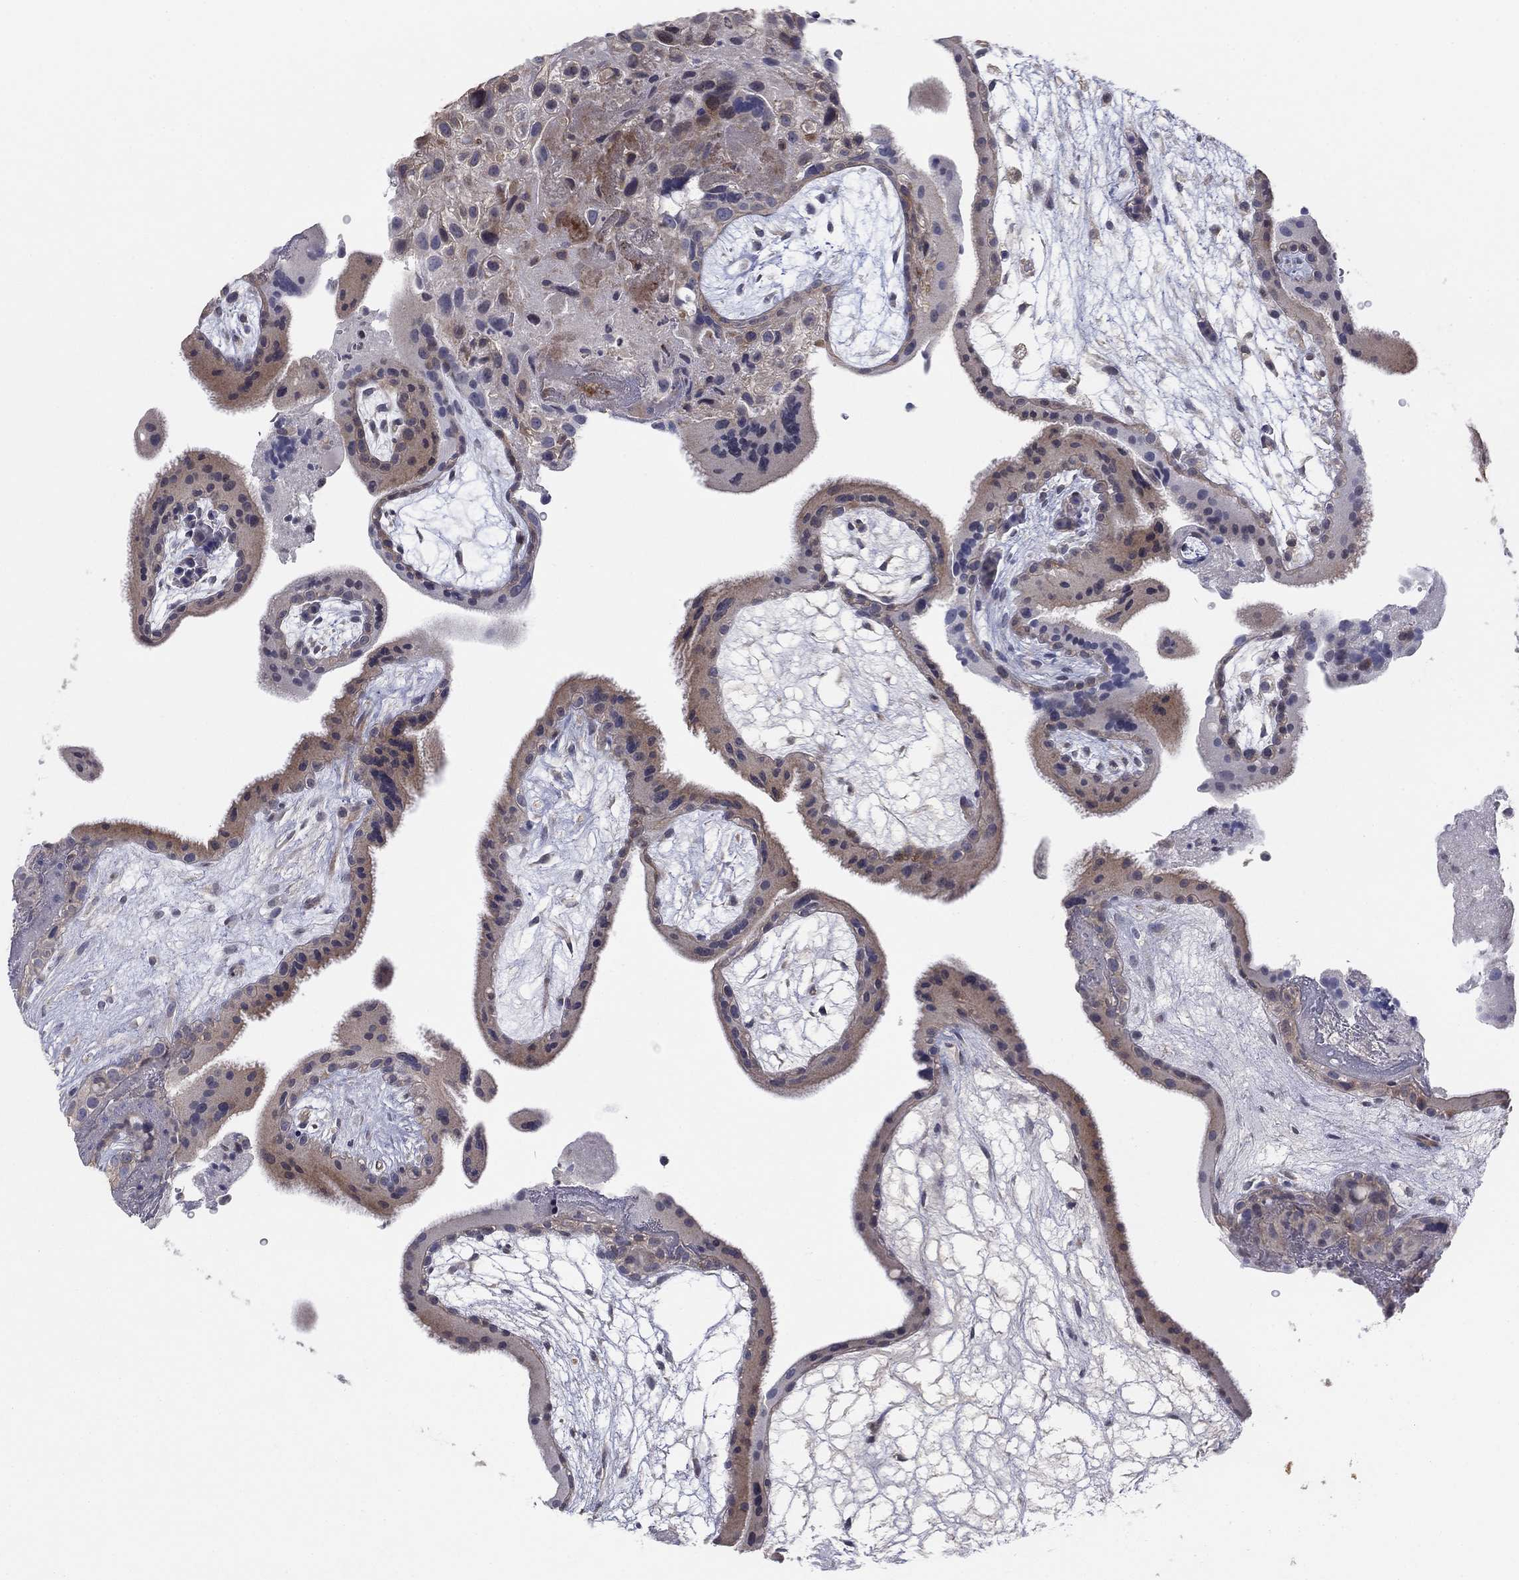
{"staining": {"intensity": "negative", "quantity": "none", "location": "none"}, "tissue": "placenta", "cell_type": "Decidual cells", "image_type": "normal", "snomed": [{"axis": "morphology", "description": "Normal tissue, NOS"}, {"axis": "topography", "description": "Placenta"}], "caption": "An image of human placenta is negative for staining in decidual cells.", "gene": "AMN1", "patient": {"sex": "female", "age": 19}}